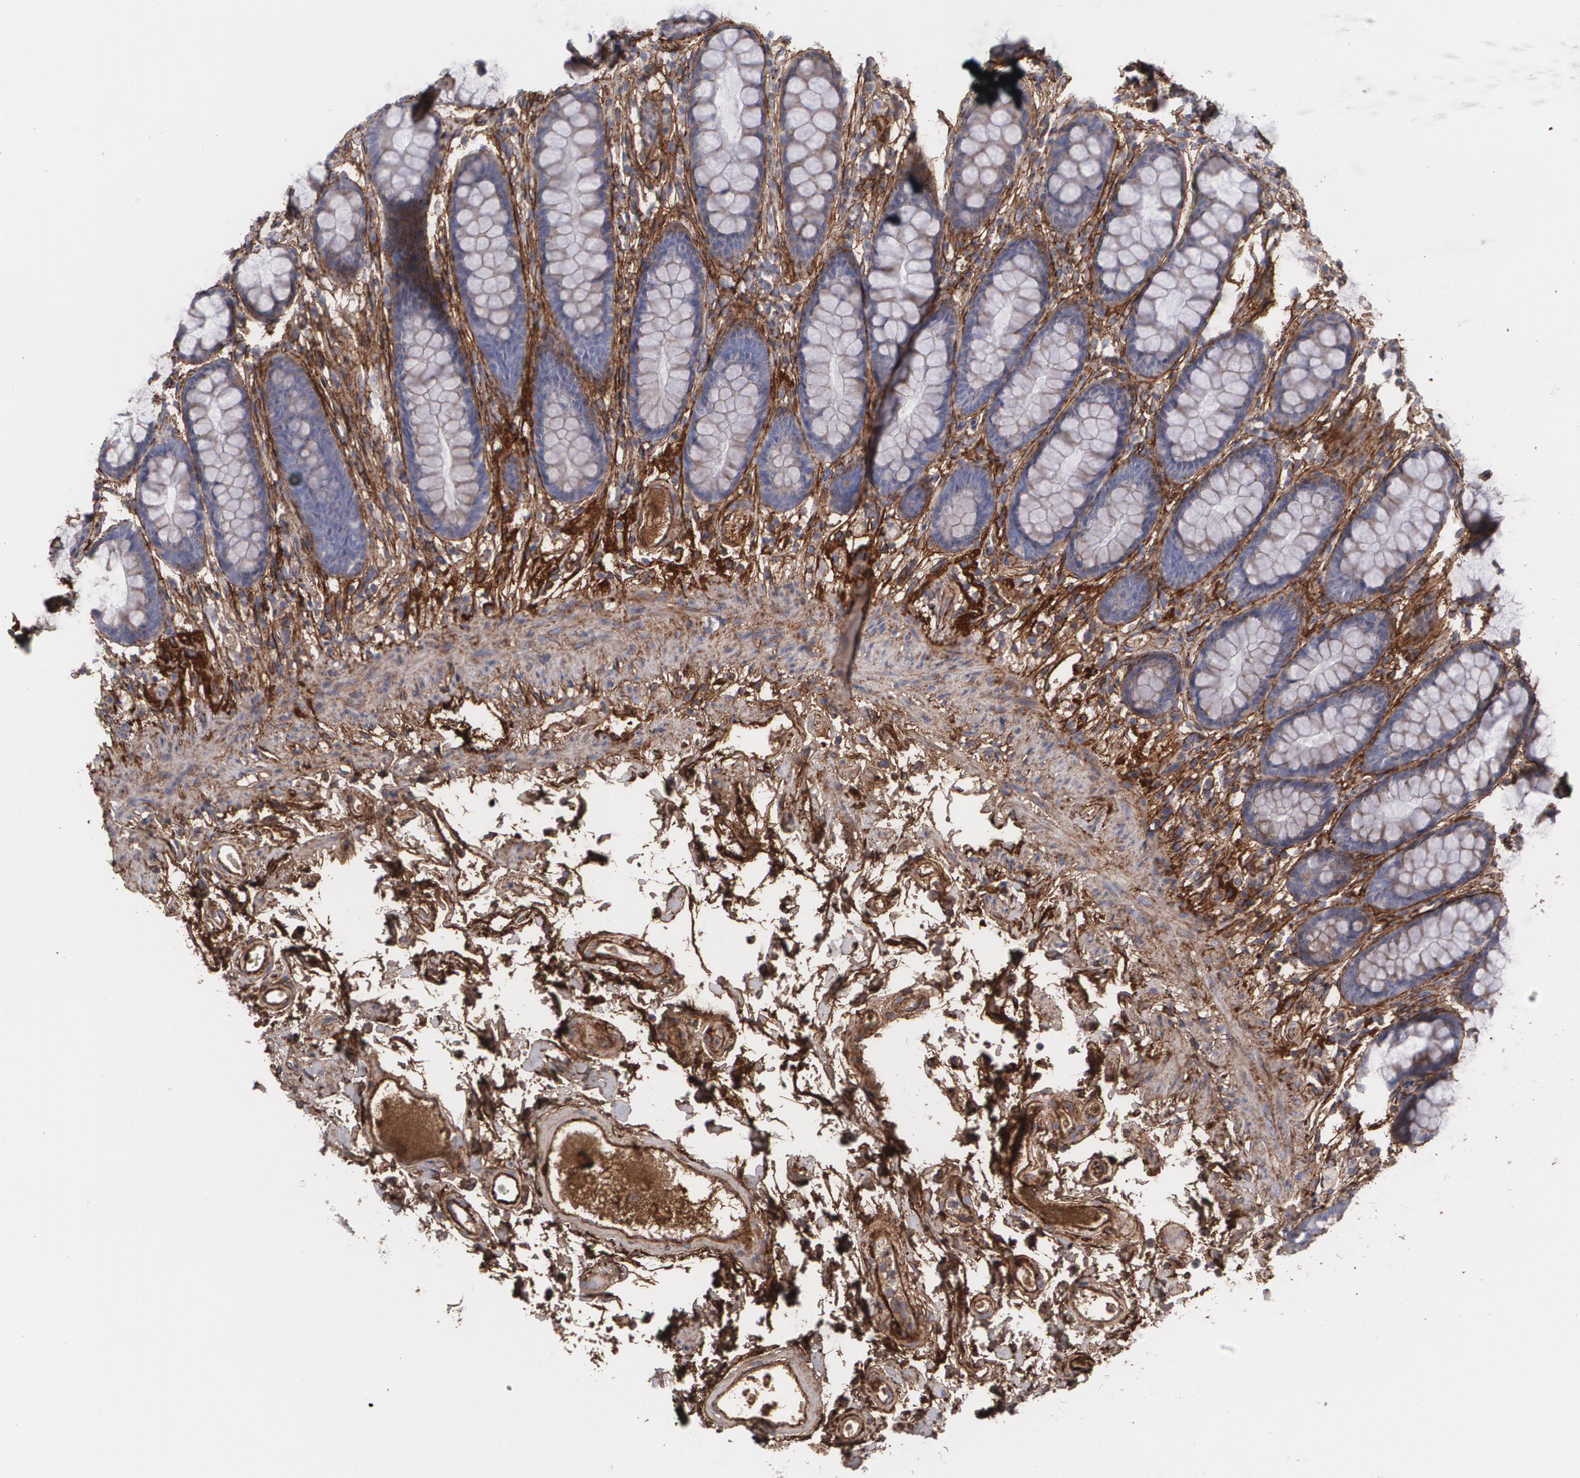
{"staining": {"intensity": "weak", "quantity": ">75%", "location": "cytoplasmic/membranous"}, "tissue": "rectum", "cell_type": "Glandular cells", "image_type": "normal", "snomed": [{"axis": "morphology", "description": "Normal tissue, NOS"}, {"axis": "topography", "description": "Rectum"}], "caption": "High-magnification brightfield microscopy of unremarkable rectum stained with DAB (brown) and counterstained with hematoxylin (blue). glandular cells exhibit weak cytoplasmic/membranous expression is present in about>75% of cells. (DAB (3,3'-diaminobenzidine) IHC, brown staining for protein, blue staining for nuclei).", "gene": "FBLN1", "patient": {"sex": "male", "age": 92}}